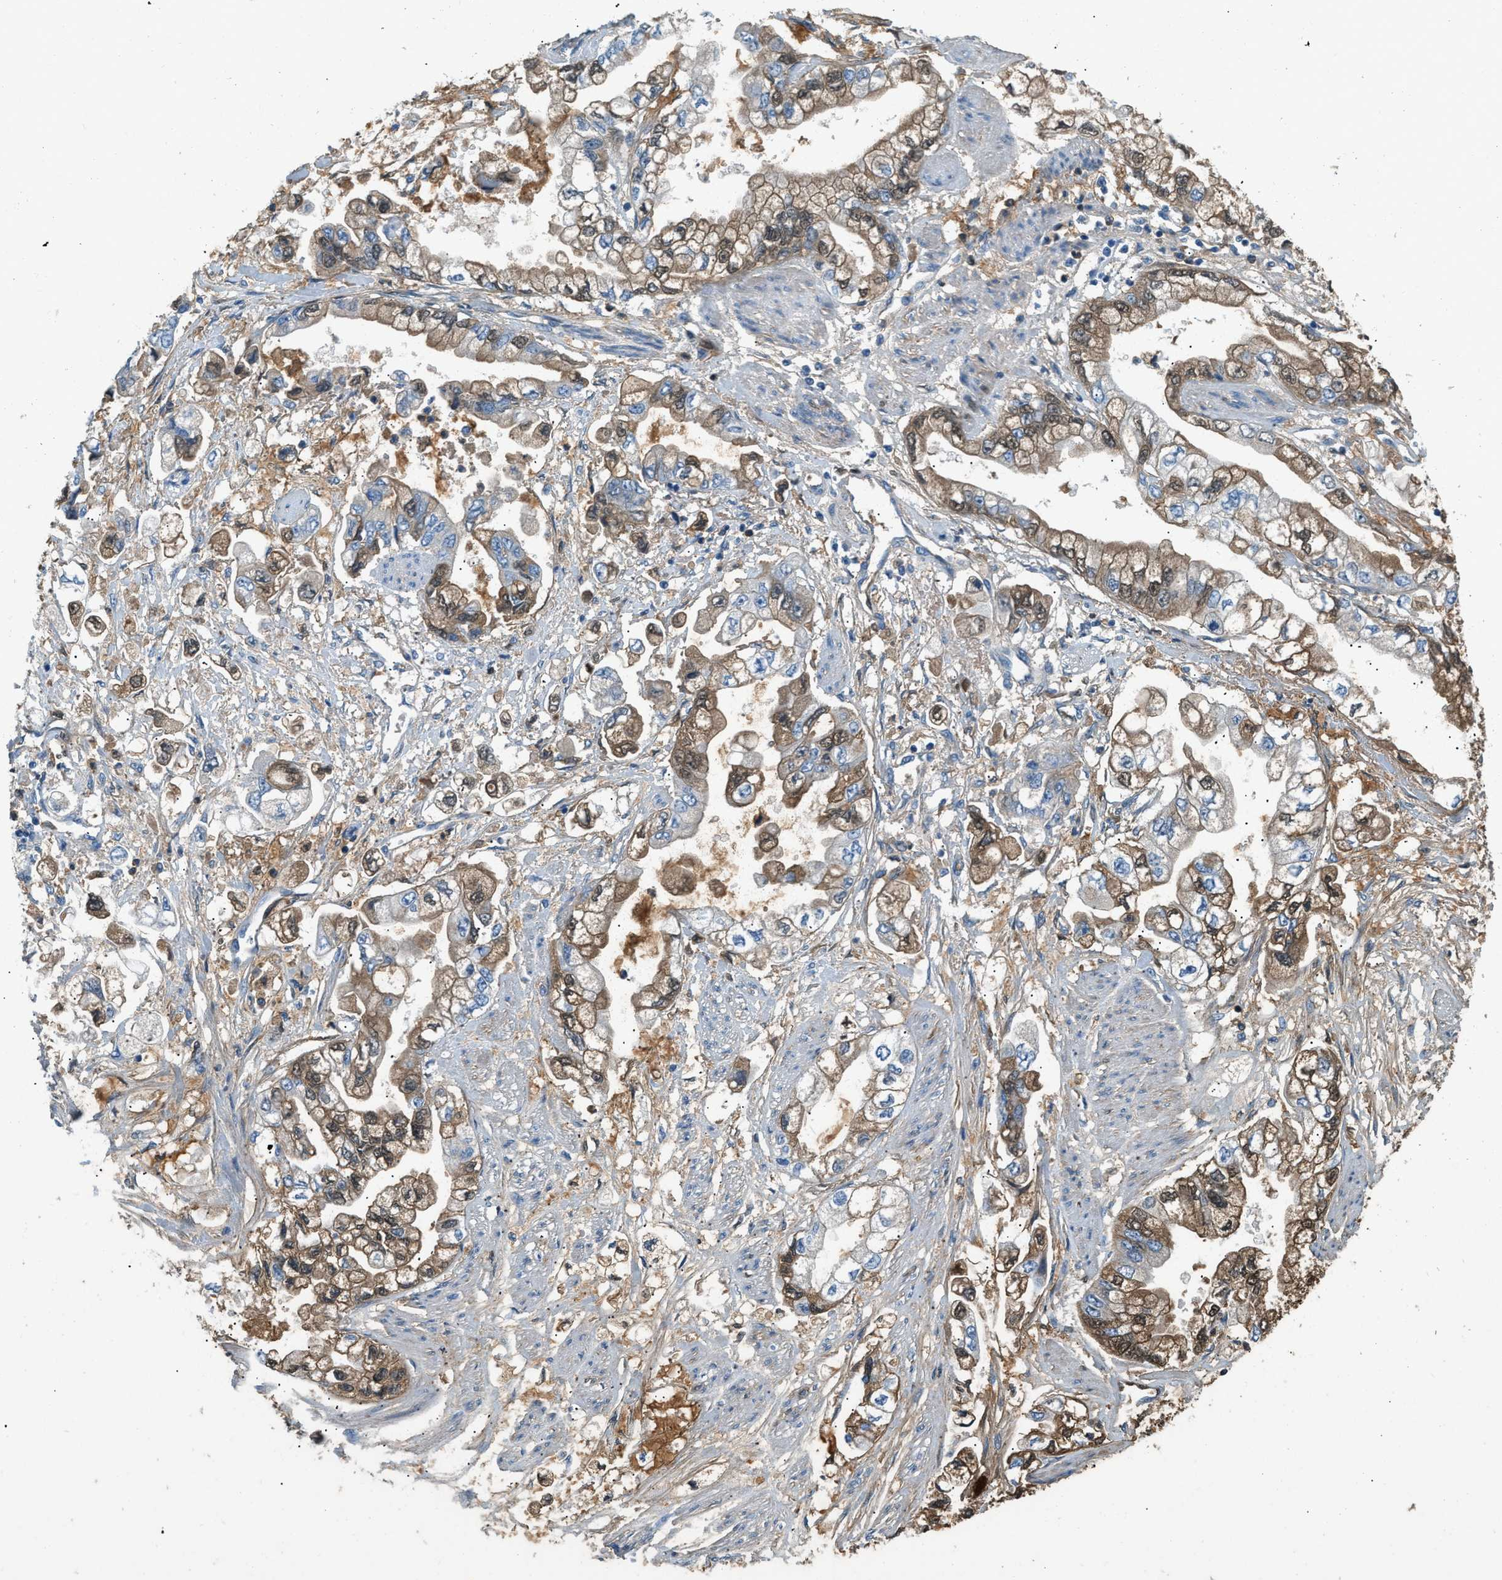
{"staining": {"intensity": "moderate", "quantity": "25%-75%", "location": "cytoplasmic/membranous,nuclear"}, "tissue": "stomach cancer", "cell_type": "Tumor cells", "image_type": "cancer", "snomed": [{"axis": "morphology", "description": "Normal tissue, NOS"}, {"axis": "morphology", "description": "Adenocarcinoma, NOS"}, {"axis": "topography", "description": "Stomach"}], "caption": "There is medium levels of moderate cytoplasmic/membranous and nuclear expression in tumor cells of stomach cancer, as demonstrated by immunohistochemical staining (brown color).", "gene": "STC1", "patient": {"sex": "male", "age": 62}}